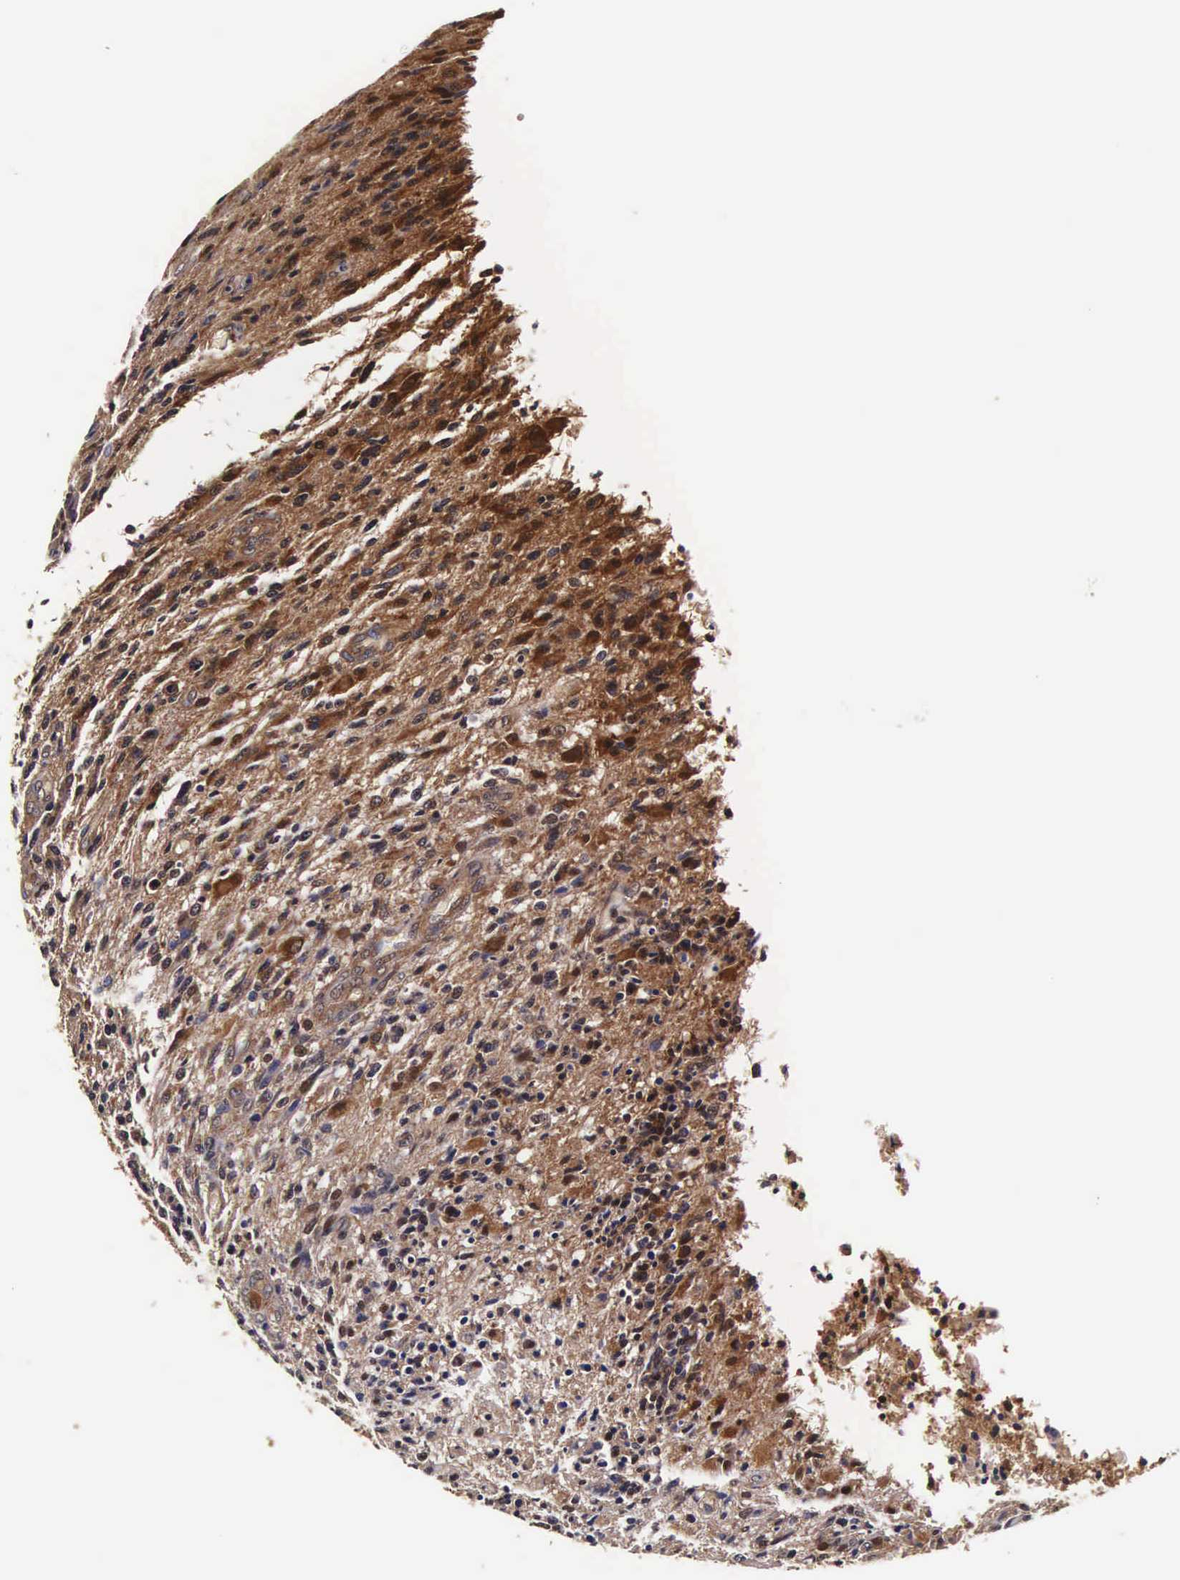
{"staining": {"intensity": "strong", "quantity": ">75%", "location": "cytoplasmic/membranous,nuclear"}, "tissue": "glioma", "cell_type": "Tumor cells", "image_type": "cancer", "snomed": [{"axis": "morphology", "description": "Glioma, malignant, High grade"}, {"axis": "topography", "description": "Brain"}], "caption": "Protein staining of glioma tissue displays strong cytoplasmic/membranous and nuclear expression in approximately >75% of tumor cells.", "gene": "TECPR2", "patient": {"sex": "male", "age": 36}}